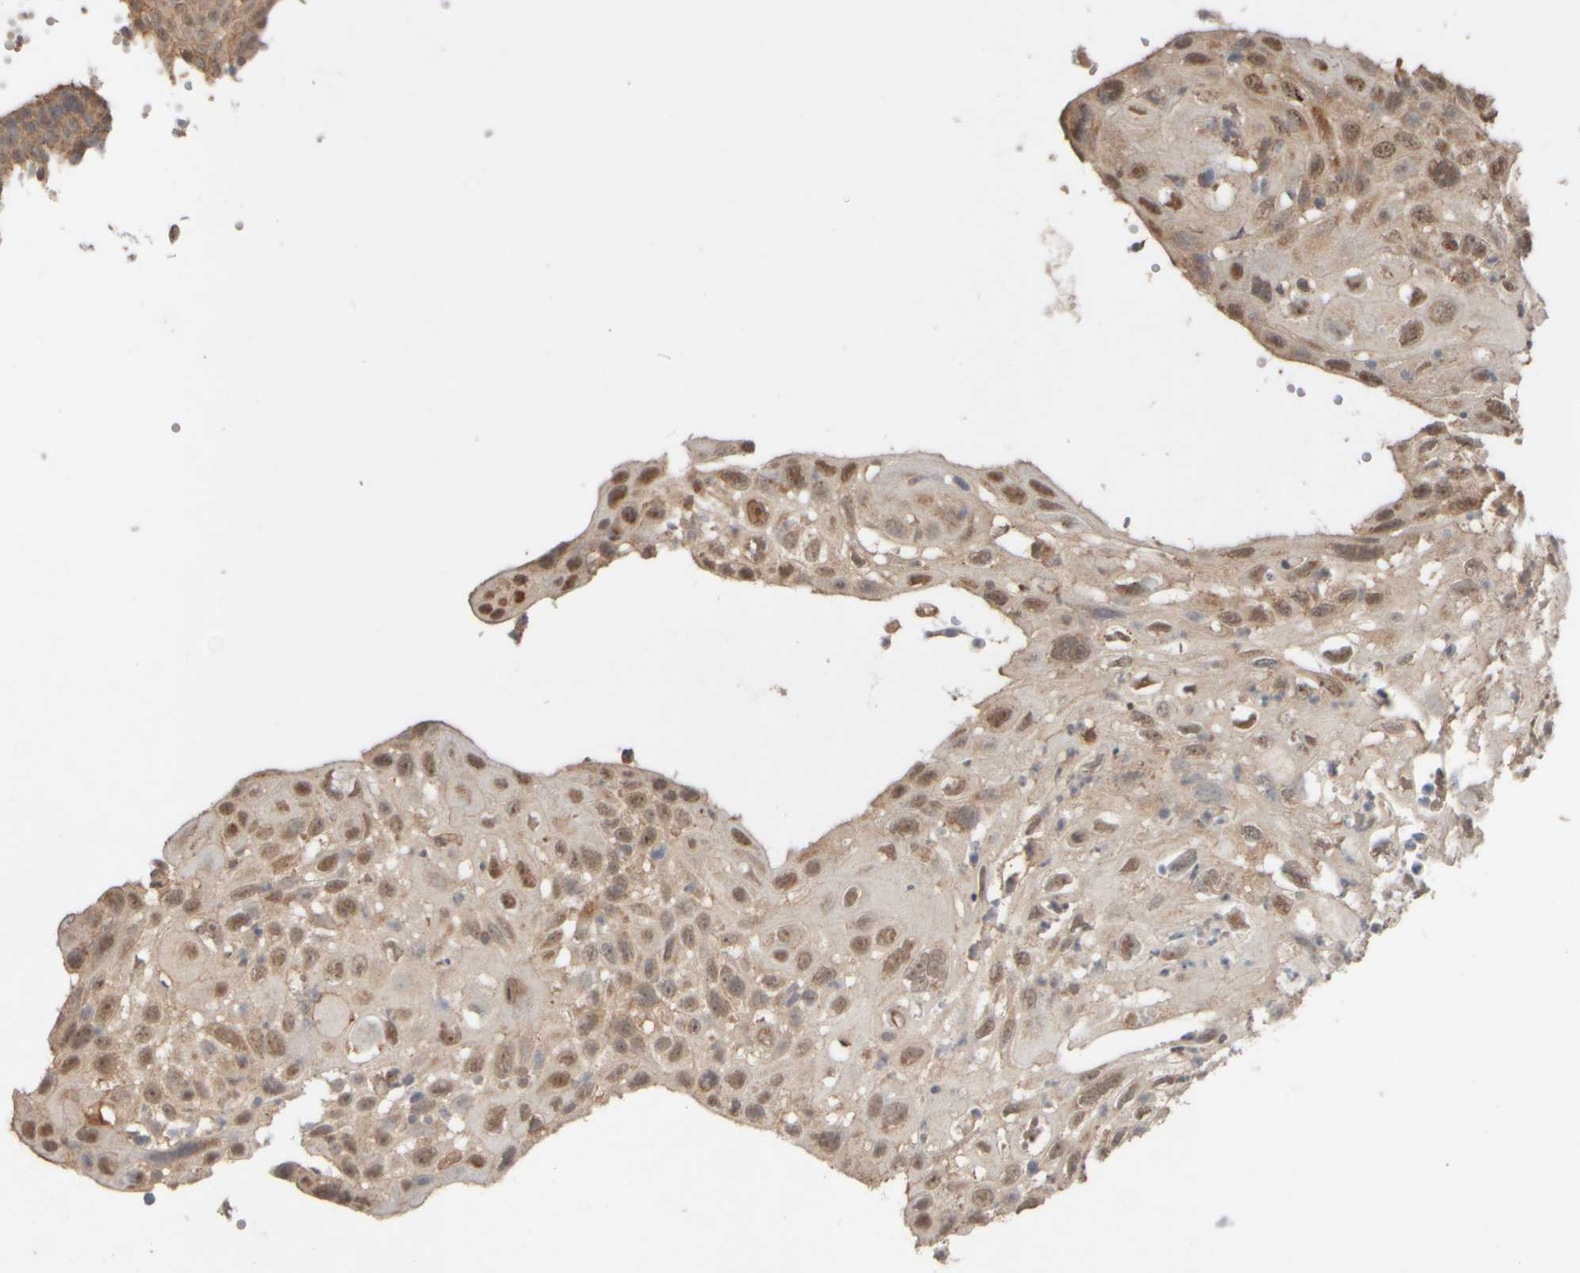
{"staining": {"intensity": "moderate", "quantity": ">75%", "location": "cytoplasmic/membranous,nuclear"}, "tissue": "cervical cancer", "cell_type": "Tumor cells", "image_type": "cancer", "snomed": [{"axis": "morphology", "description": "Squamous cell carcinoma, NOS"}, {"axis": "topography", "description": "Cervix"}], "caption": "A brown stain labels moderate cytoplasmic/membranous and nuclear staining of a protein in cervical cancer tumor cells.", "gene": "EIF2B3", "patient": {"sex": "female", "age": 70}}